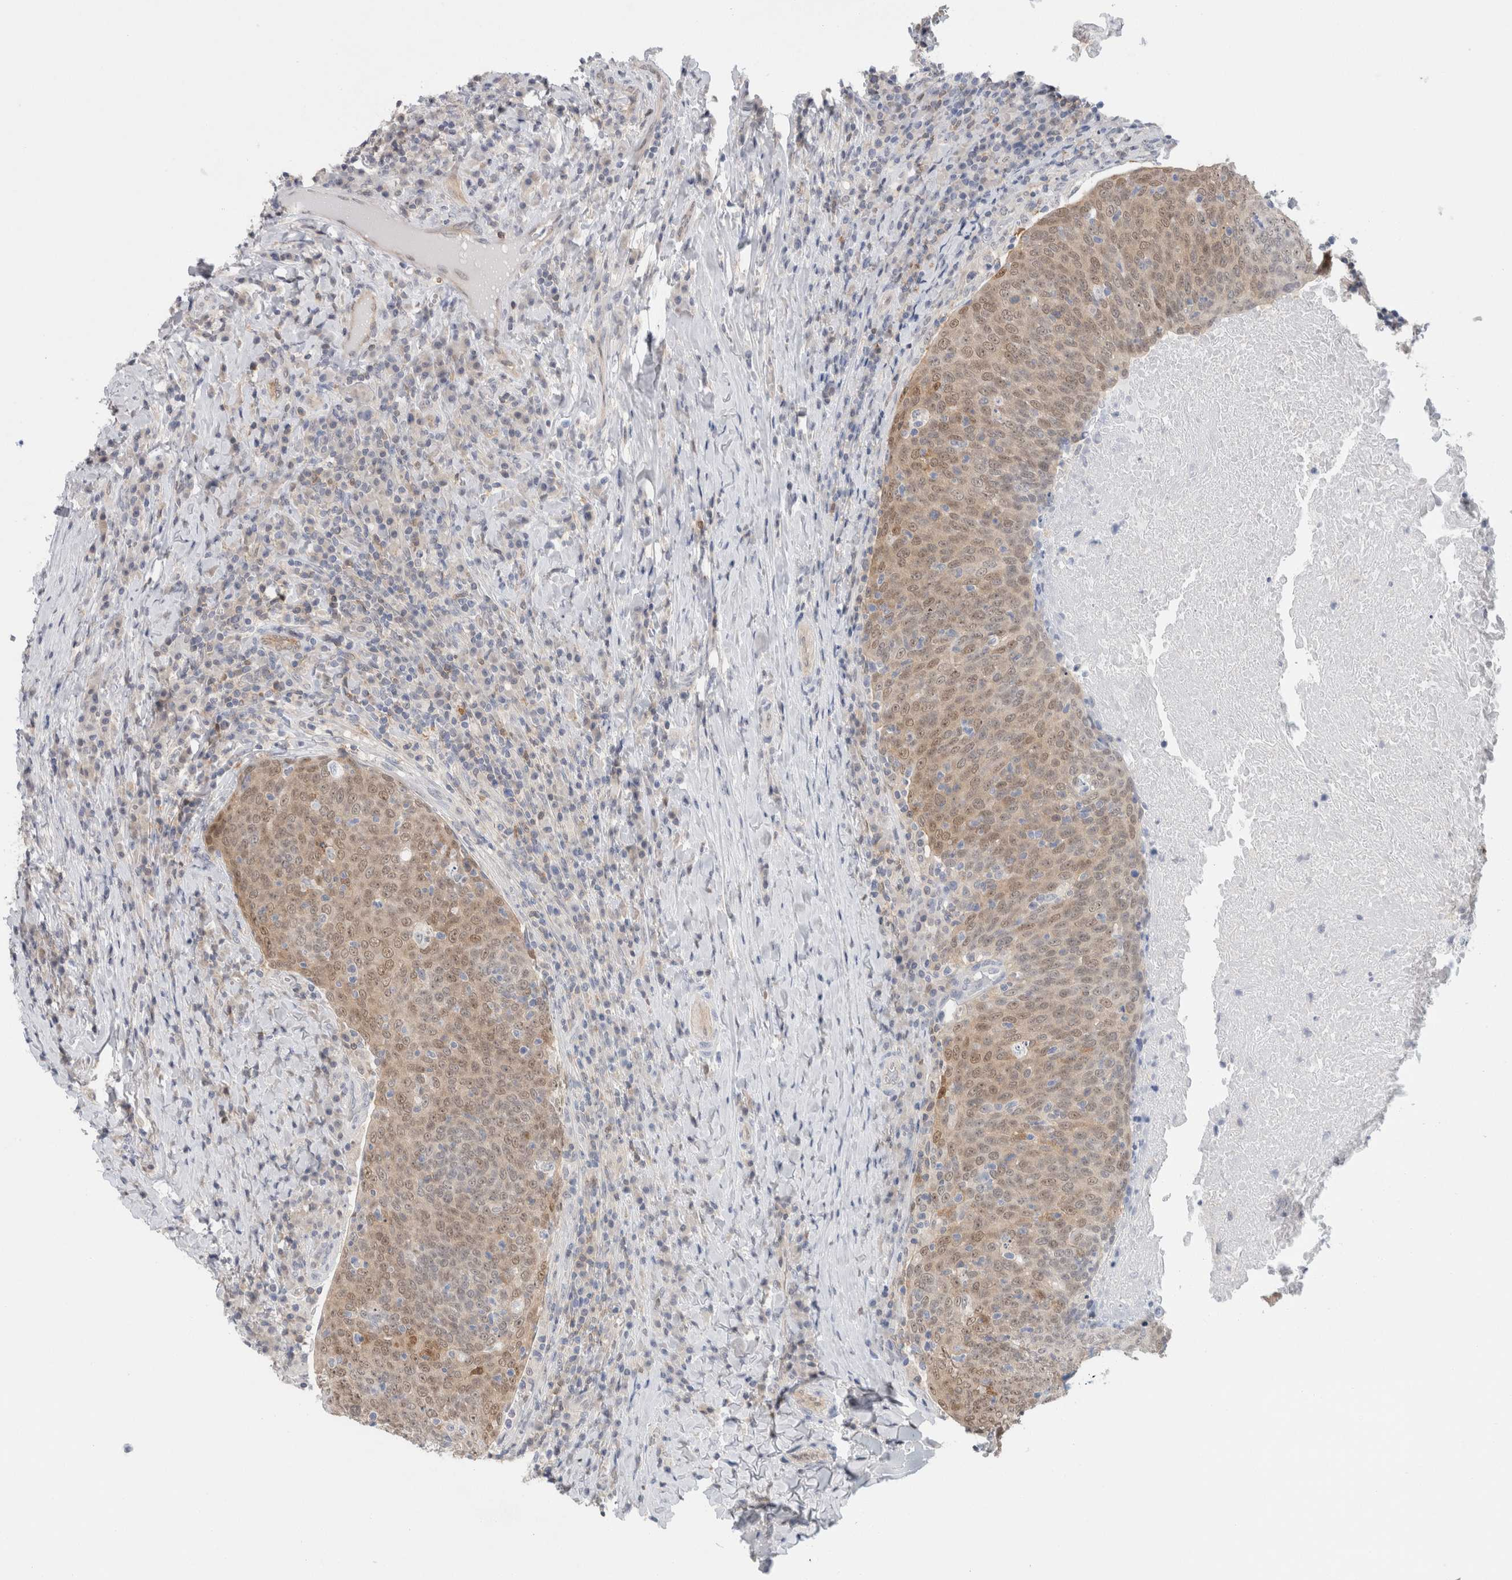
{"staining": {"intensity": "weak", "quantity": ">75%", "location": "cytoplasmic/membranous,nuclear"}, "tissue": "head and neck cancer", "cell_type": "Tumor cells", "image_type": "cancer", "snomed": [{"axis": "morphology", "description": "Squamous cell carcinoma, NOS"}, {"axis": "morphology", "description": "Squamous cell carcinoma, metastatic, NOS"}, {"axis": "topography", "description": "Lymph node"}, {"axis": "topography", "description": "Head-Neck"}], "caption": "Head and neck cancer (squamous cell carcinoma) tissue reveals weak cytoplasmic/membranous and nuclear staining in about >75% of tumor cells Nuclei are stained in blue.", "gene": "CASP6", "patient": {"sex": "male", "age": 62}}